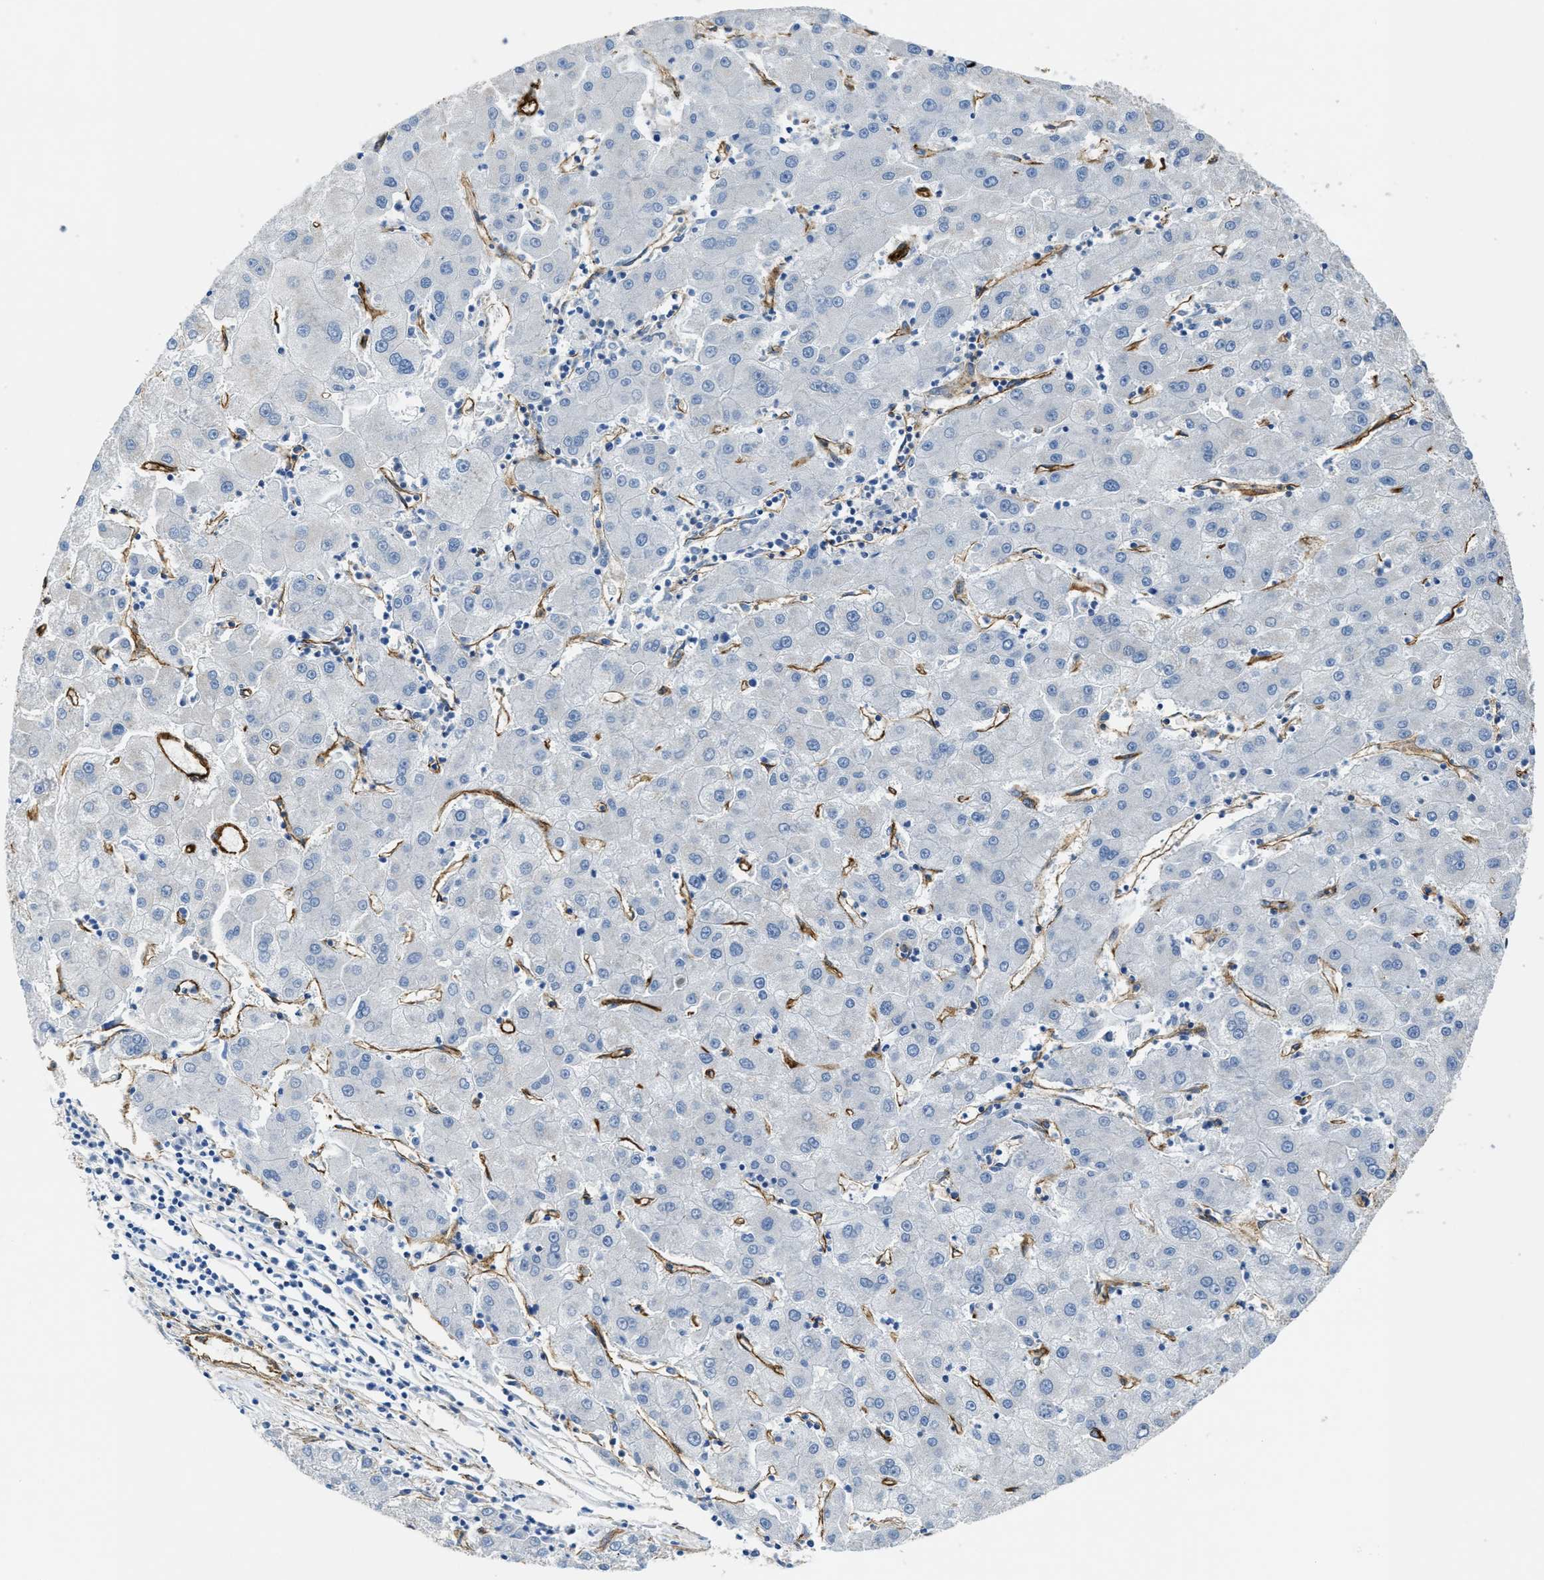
{"staining": {"intensity": "negative", "quantity": "none", "location": "none"}, "tissue": "liver cancer", "cell_type": "Tumor cells", "image_type": "cancer", "snomed": [{"axis": "morphology", "description": "Carcinoma, Hepatocellular, NOS"}, {"axis": "topography", "description": "Liver"}], "caption": "Tumor cells are negative for brown protein staining in liver cancer.", "gene": "NAB1", "patient": {"sex": "male", "age": 72}}